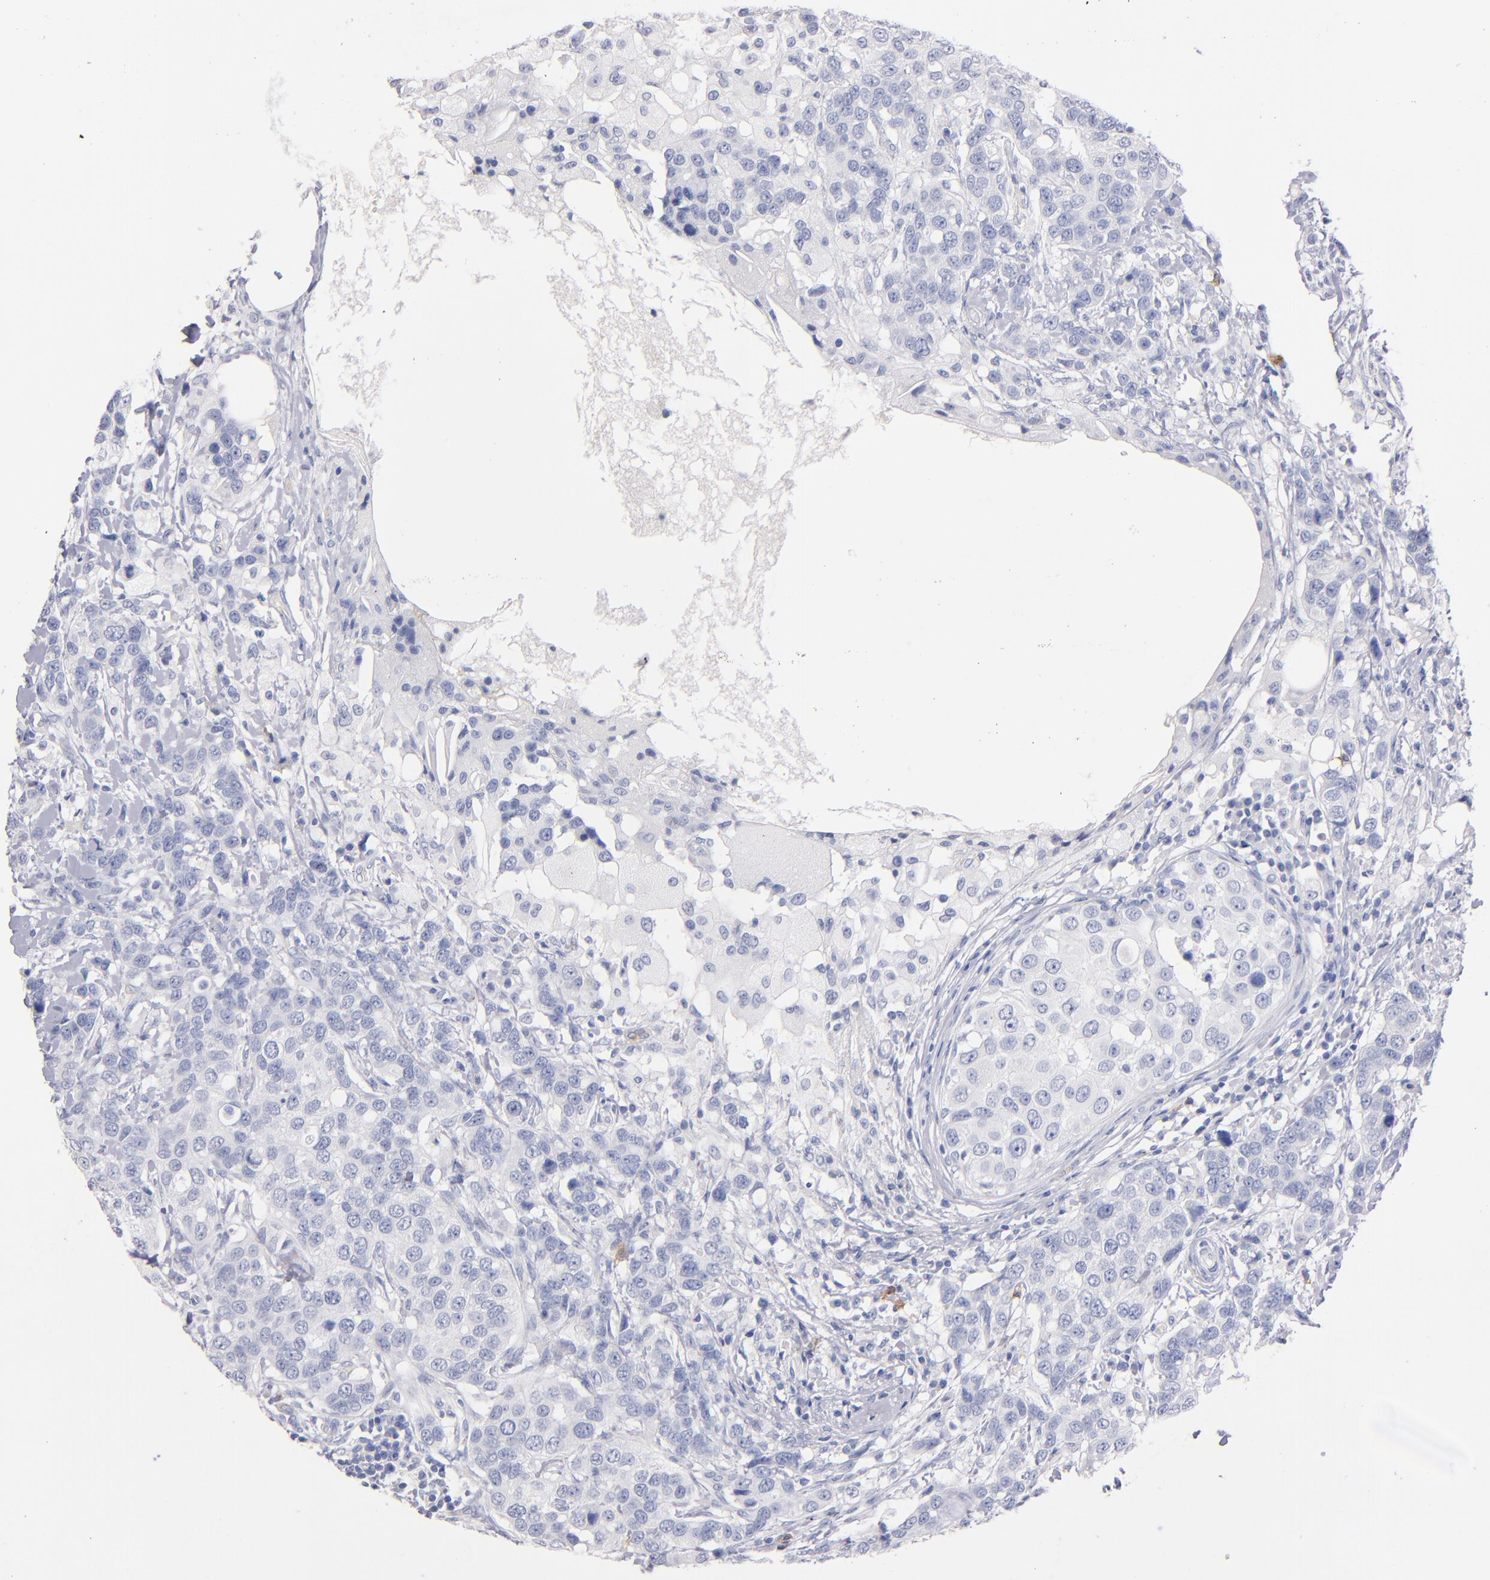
{"staining": {"intensity": "negative", "quantity": "none", "location": "none"}, "tissue": "breast cancer", "cell_type": "Tumor cells", "image_type": "cancer", "snomed": [{"axis": "morphology", "description": "Duct carcinoma"}, {"axis": "topography", "description": "Breast"}], "caption": "This micrograph is of infiltrating ductal carcinoma (breast) stained with immunohistochemistry (IHC) to label a protein in brown with the nuclei are counter-stained blue. There is no expression in tumor cells.", "gene": "KIT", "patient": {"sex": "female", "age": 27}}